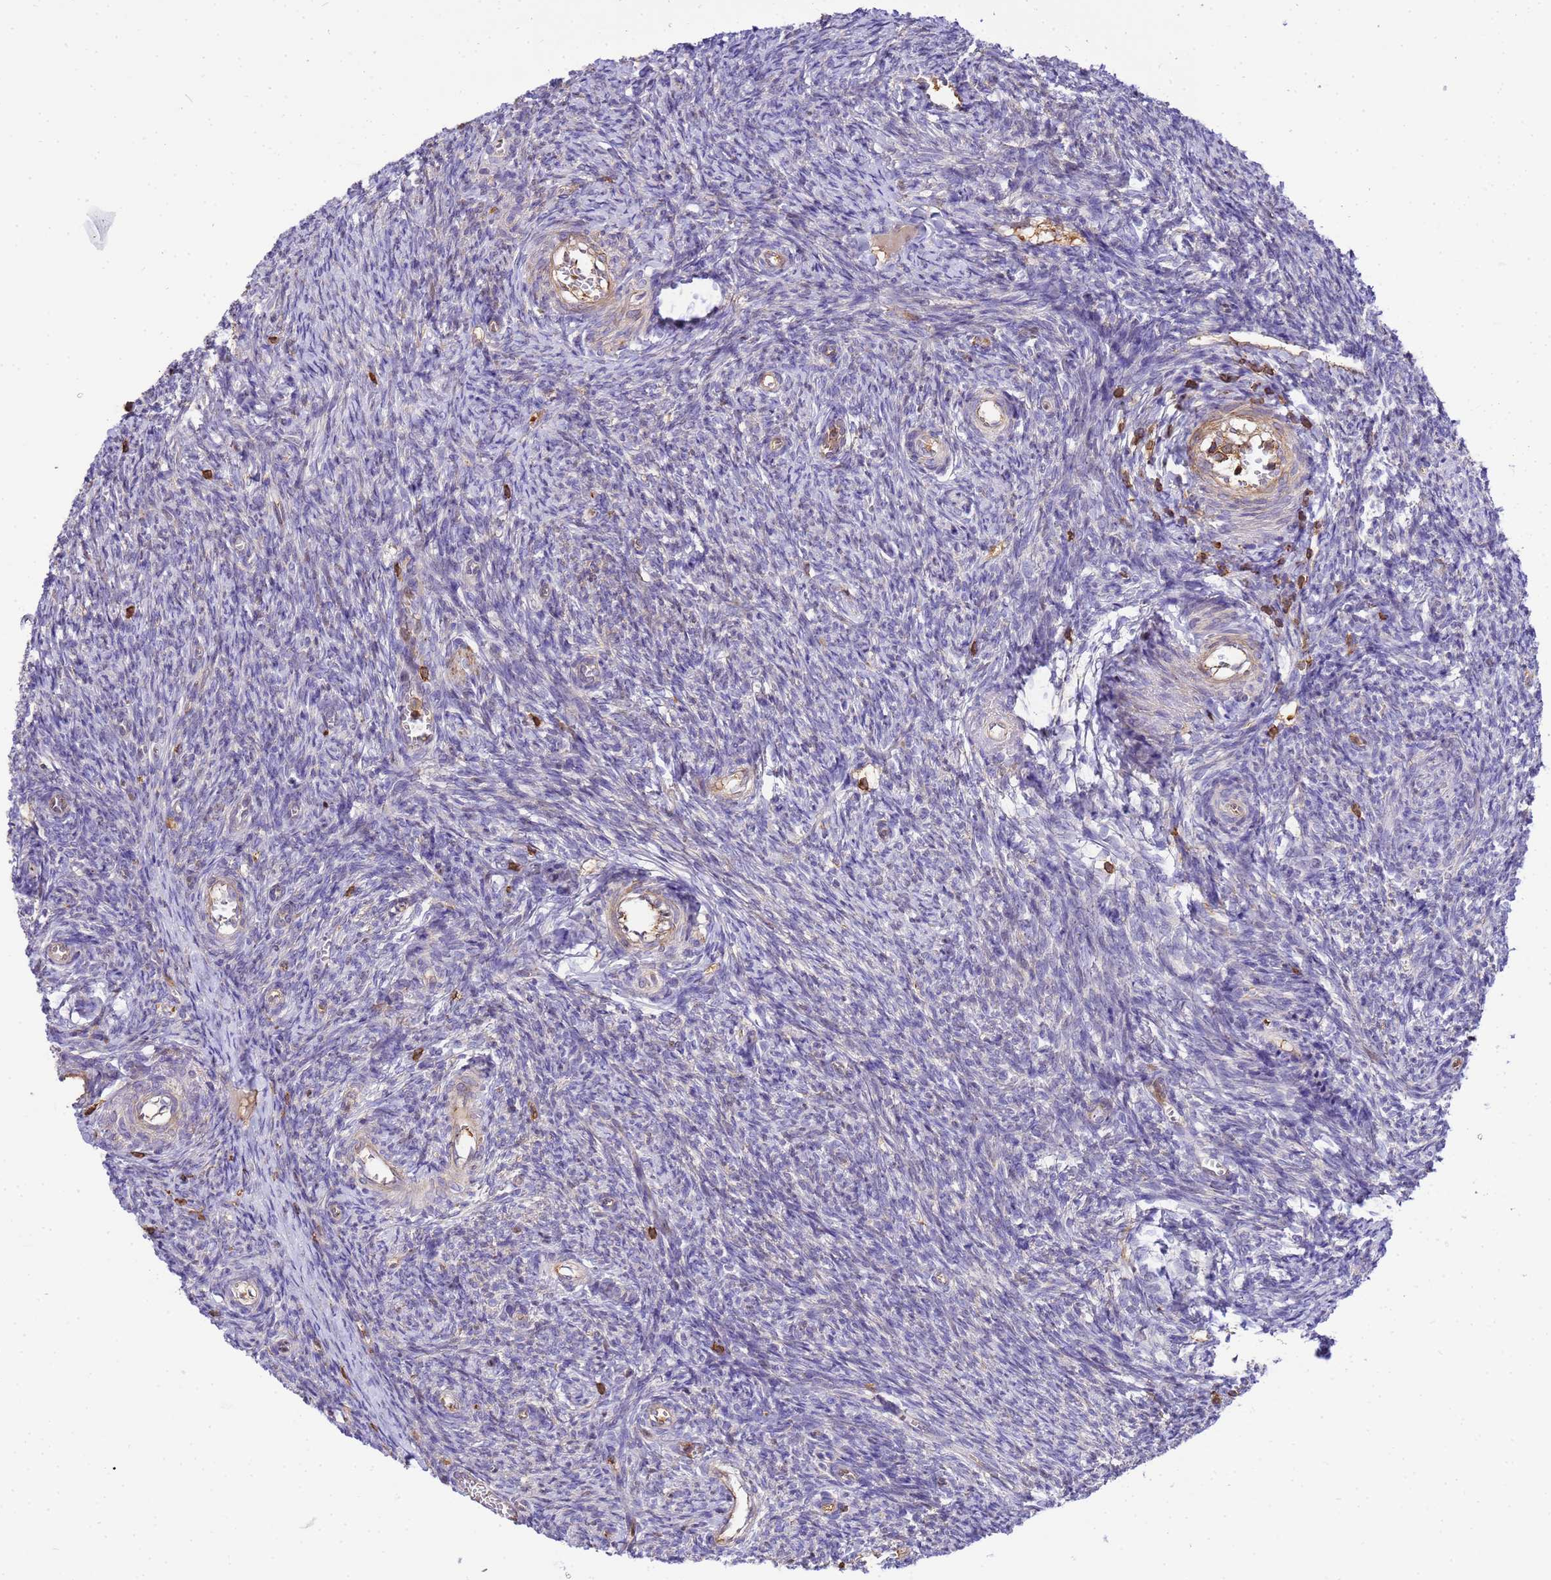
{"staining": {"intensity": "negative", "quantity": "none", "location": "none"}, "tissue": "ovary", "cell_type": "Ovarian stroma cells", "image_type": "normal", "snomed": [{"axis": "morphology", "description": "Normal tissue, NOS"}, {"axis": "topography", "description": "Ovary"}], "caption": "Immunohistochemistry (IHC) of benign human ovary demonstrates no staining in ovarian stroma cells.", "gene": "WDR64", "patient": {"sex": "female", "age": 44}}